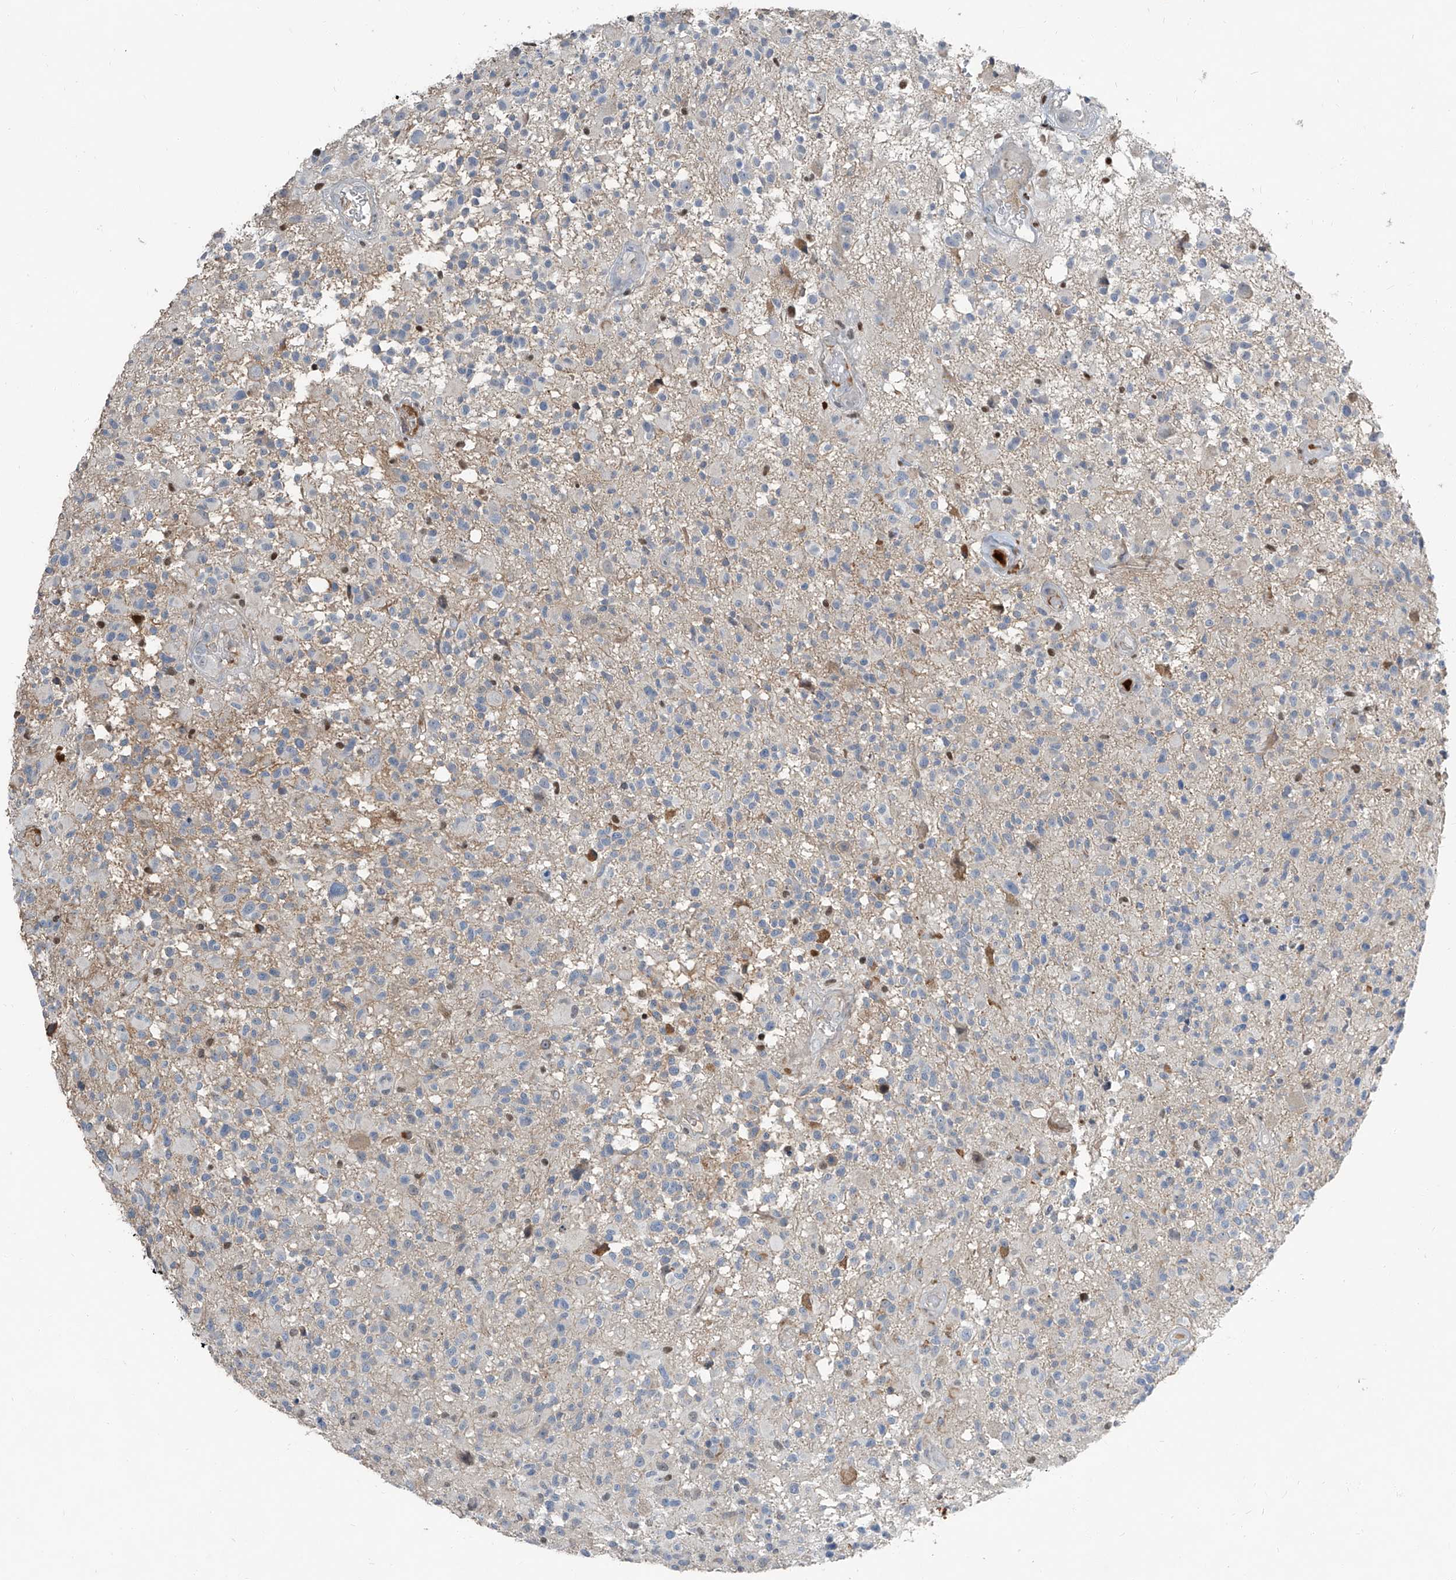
{"staining": {"intensity": "negative", "quantity": "none", "location": "none"}, "tissue": "glioma", "cell_type": "Tumor cells", "image_type": "cancer", "snomed": [{"axis": "morphology", "description": "Glioma, malignant, High grade"}, {"axis": "morphology", "description": "Glioblastoma, NOS"}, {"axis": "topography", "description": "Brain"}], "caption": "Immunohistochemical staining of human glioma displays no significant positivity in tumor cells.", "gene": "HOXA3", "patient": {"sex": "male", "age": 60}}